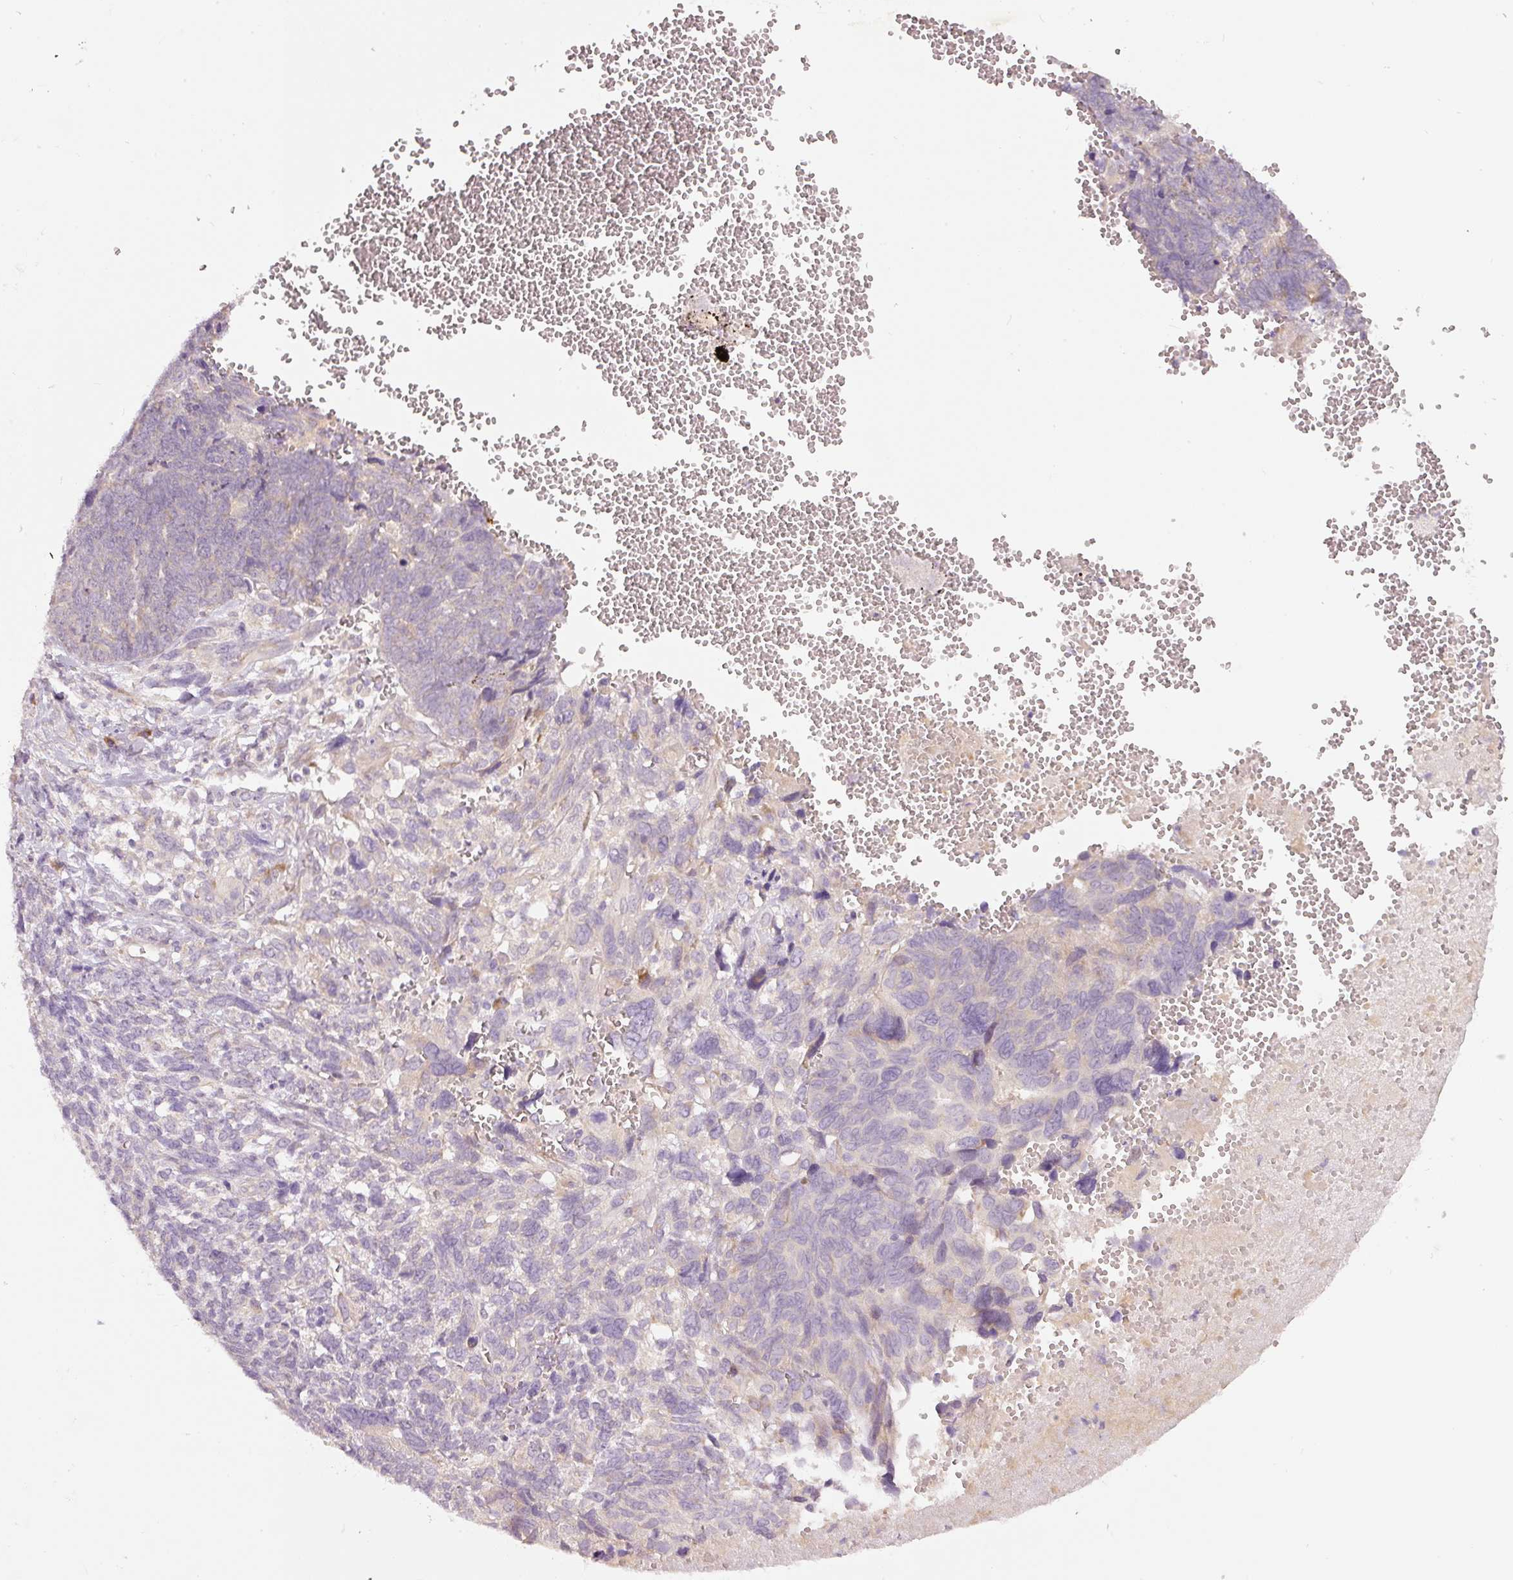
{"staining": {"intensity": "negative", "quantity": "none", "location": "none"}, "tissue": "ovarian cancer", "cell_type": "Tumor cells", "image_type": "cancer", "snomed": [{"axis": "morphology", "description": "Cystadenocarcinoma, serous, NOS"}, {"axis": "topography", "description": "Ovary"}], "caption": "High power microscopy image of an IHC image of serous cystadenocarcinoma (ovarian), revealing no significant expression in tumor cells. (Stains: DAB IHC with hematoxylin counter stain, Microscopy: brightfield microscopy at high magnification).", "gene": "RSPO2", "patient": {"sex": "female", "age": 79}}